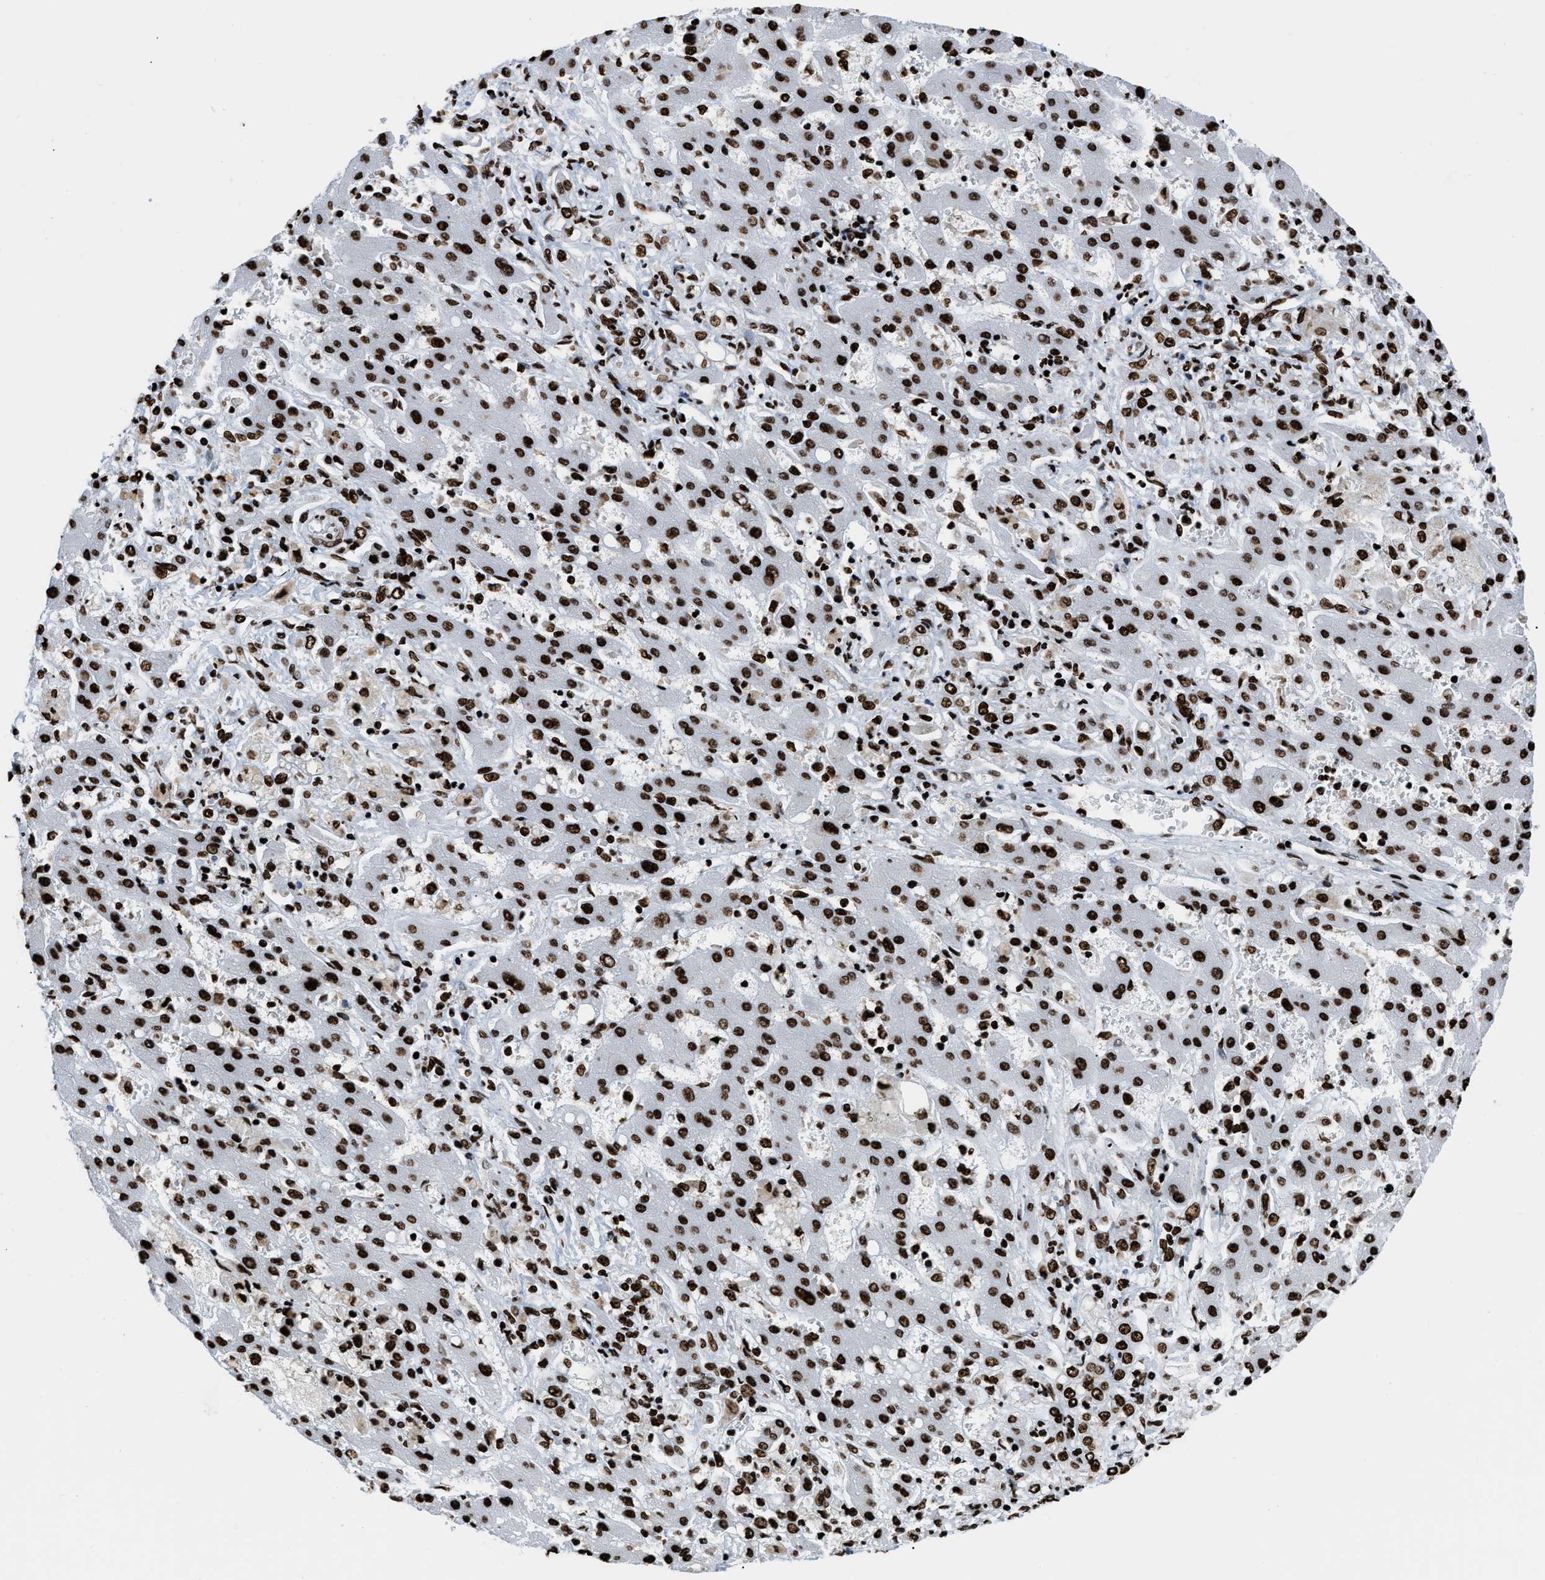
{"staining": {"intensity": "strong", "quantity": ">75%", "location": "nuclear"}, "tissue": "liver cancer", "cell_type": "Tumor cells", "image_type": "cancer", "snomed": [{"axis": "morphology", "description": "Cholangiocarcinoma"}, {"axis": "topography", "description": "Liver"}], "caption": "A micrograph of liver cholangiocarcinoma stained for a protein displays strong nuclear brown staining in tumor cells.", "gene": "HNRNPM", "patient": {"sex": "male", "age": 50}}